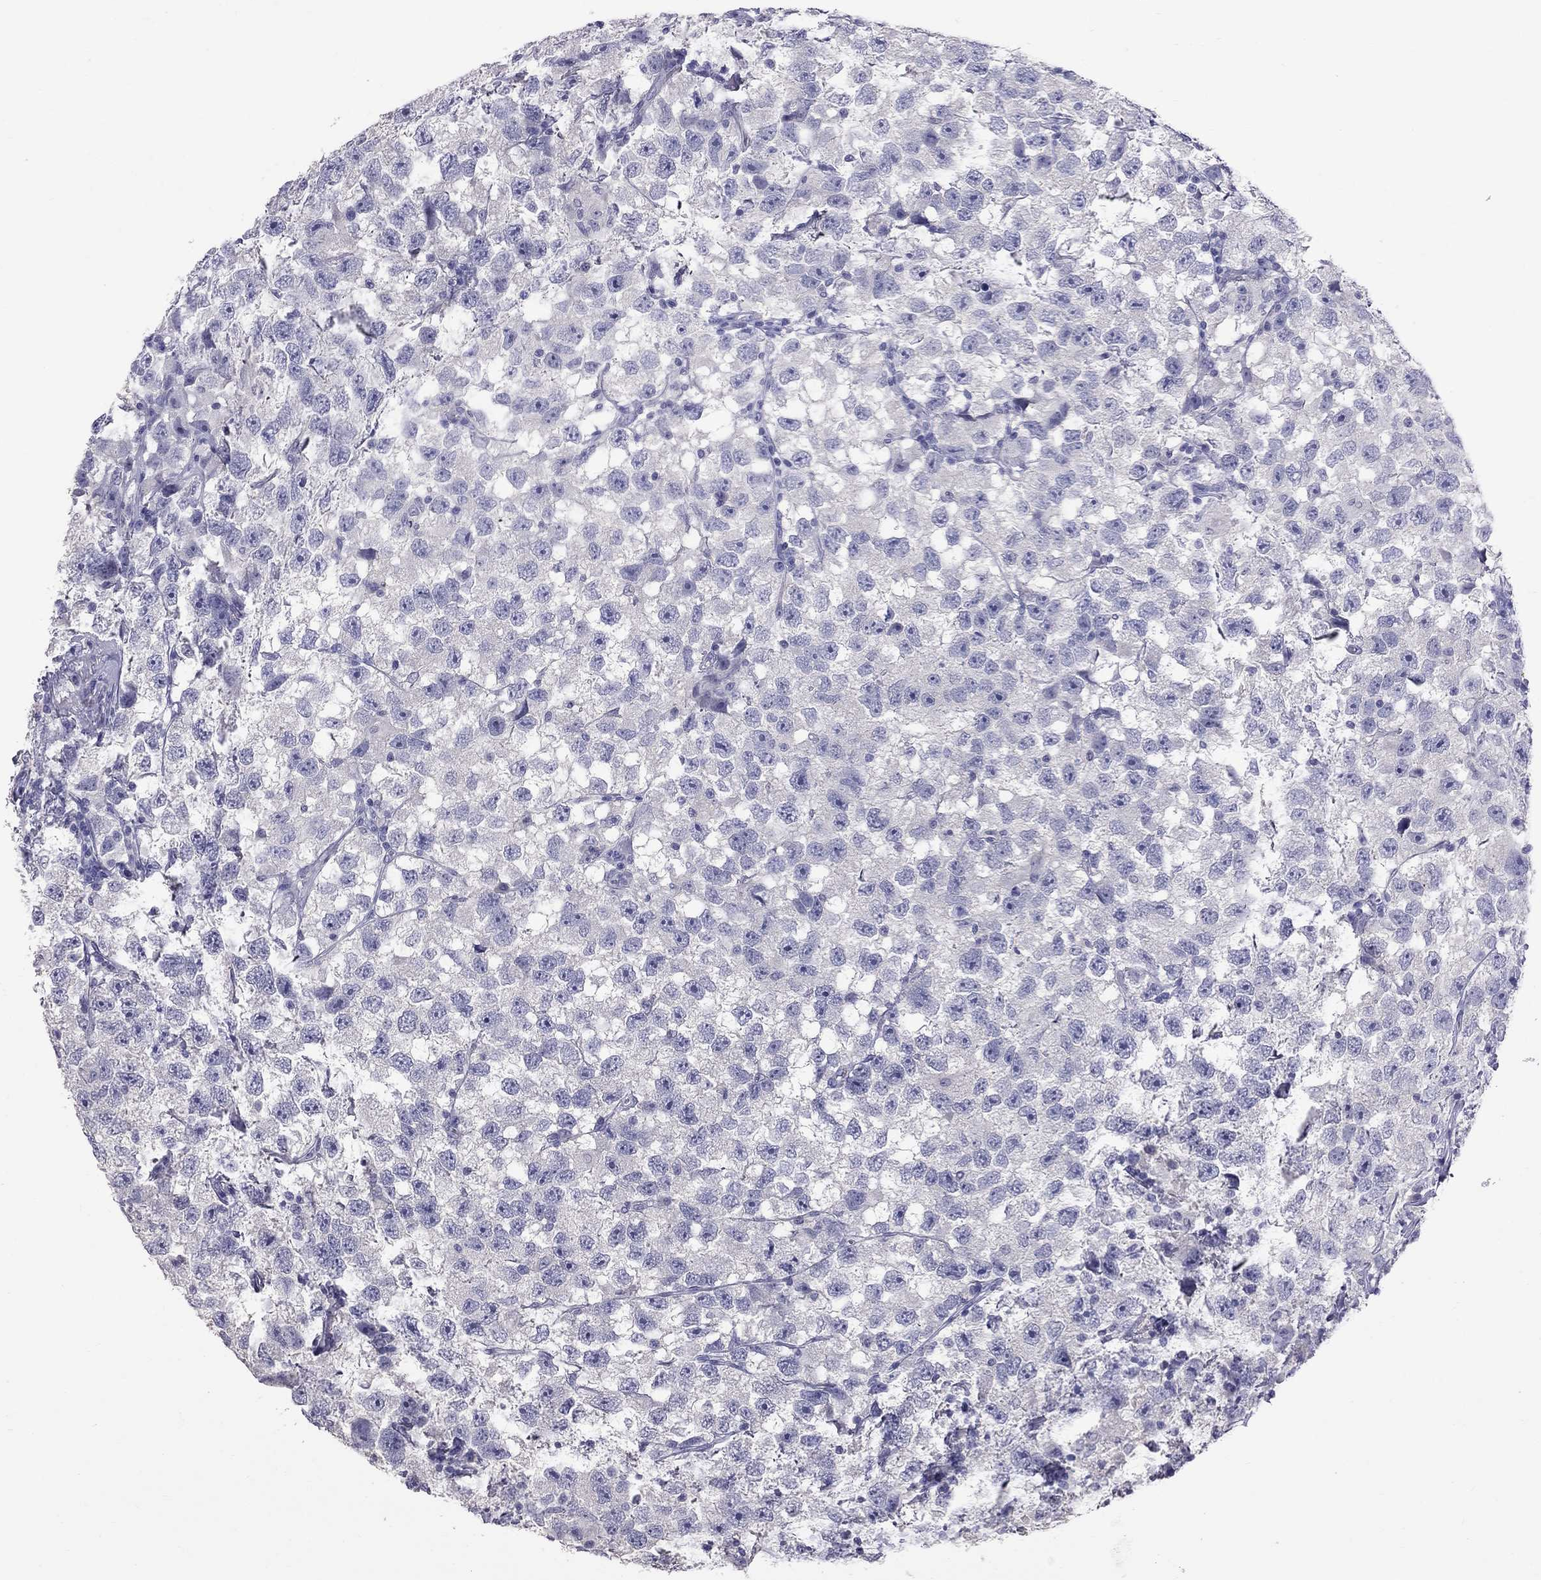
{"staining": {"intensity": "negative", "quantity": "none", "location": "none"}, "tissue": "testis cancer", "cell_type": "Tumor cells", "image_type": "cancer", "snomed": [{"axis": "morphology", "description": "Seminoma, NOS"}, {"axis": "topography", "description": "Testis"}], "caption": "DAB immunohistochemical staining of testis cancer exhibits no significant staining in tumor cells.", "gene": "CFAP91", "patient": {"sex": "male", "age": 26}}